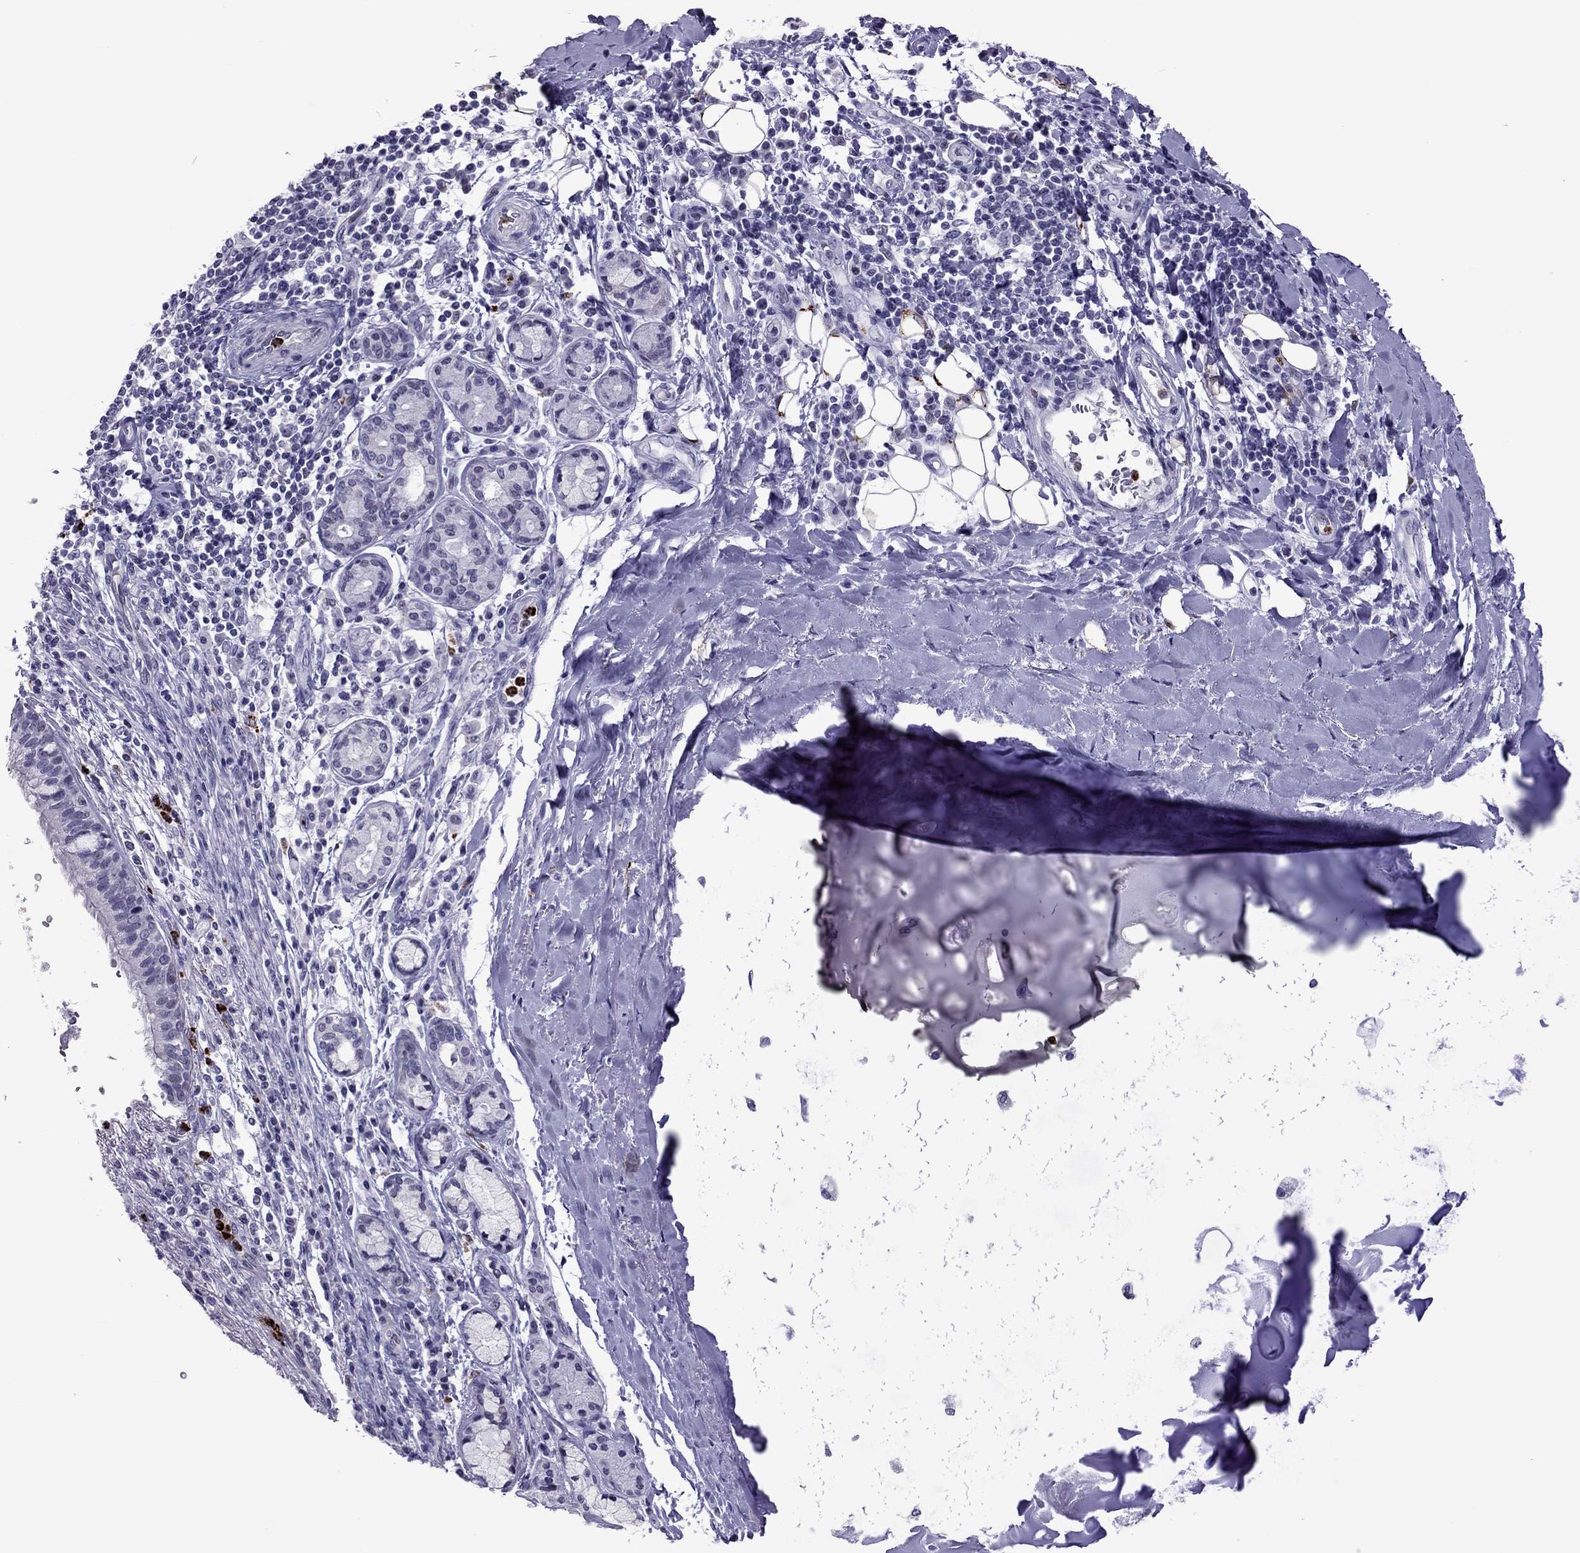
{"staining": {"intensity": "negative", "quantity": "none", "location": "none"}, "tissue": "bronchus", "cell_type": "Respiratory epithelial cells", "image_type": "normal", "snomed": [{"axis": "morphology", "description": "Normal tissue, NOS"}, {"axis": "morphology", "description": "Squamous cell carcinoma, NOS"}, {"axis": "topography", "description": "Bronchus"}, {"axis": "topography", "description": "Lung"}], "caption": "This is an immunohistochemistry histopathology image of benign bronchus. There is no expression in respiratory epithelial cells.", "gene": "CCL27", "patient": {"sex": "male", "age": 69}}